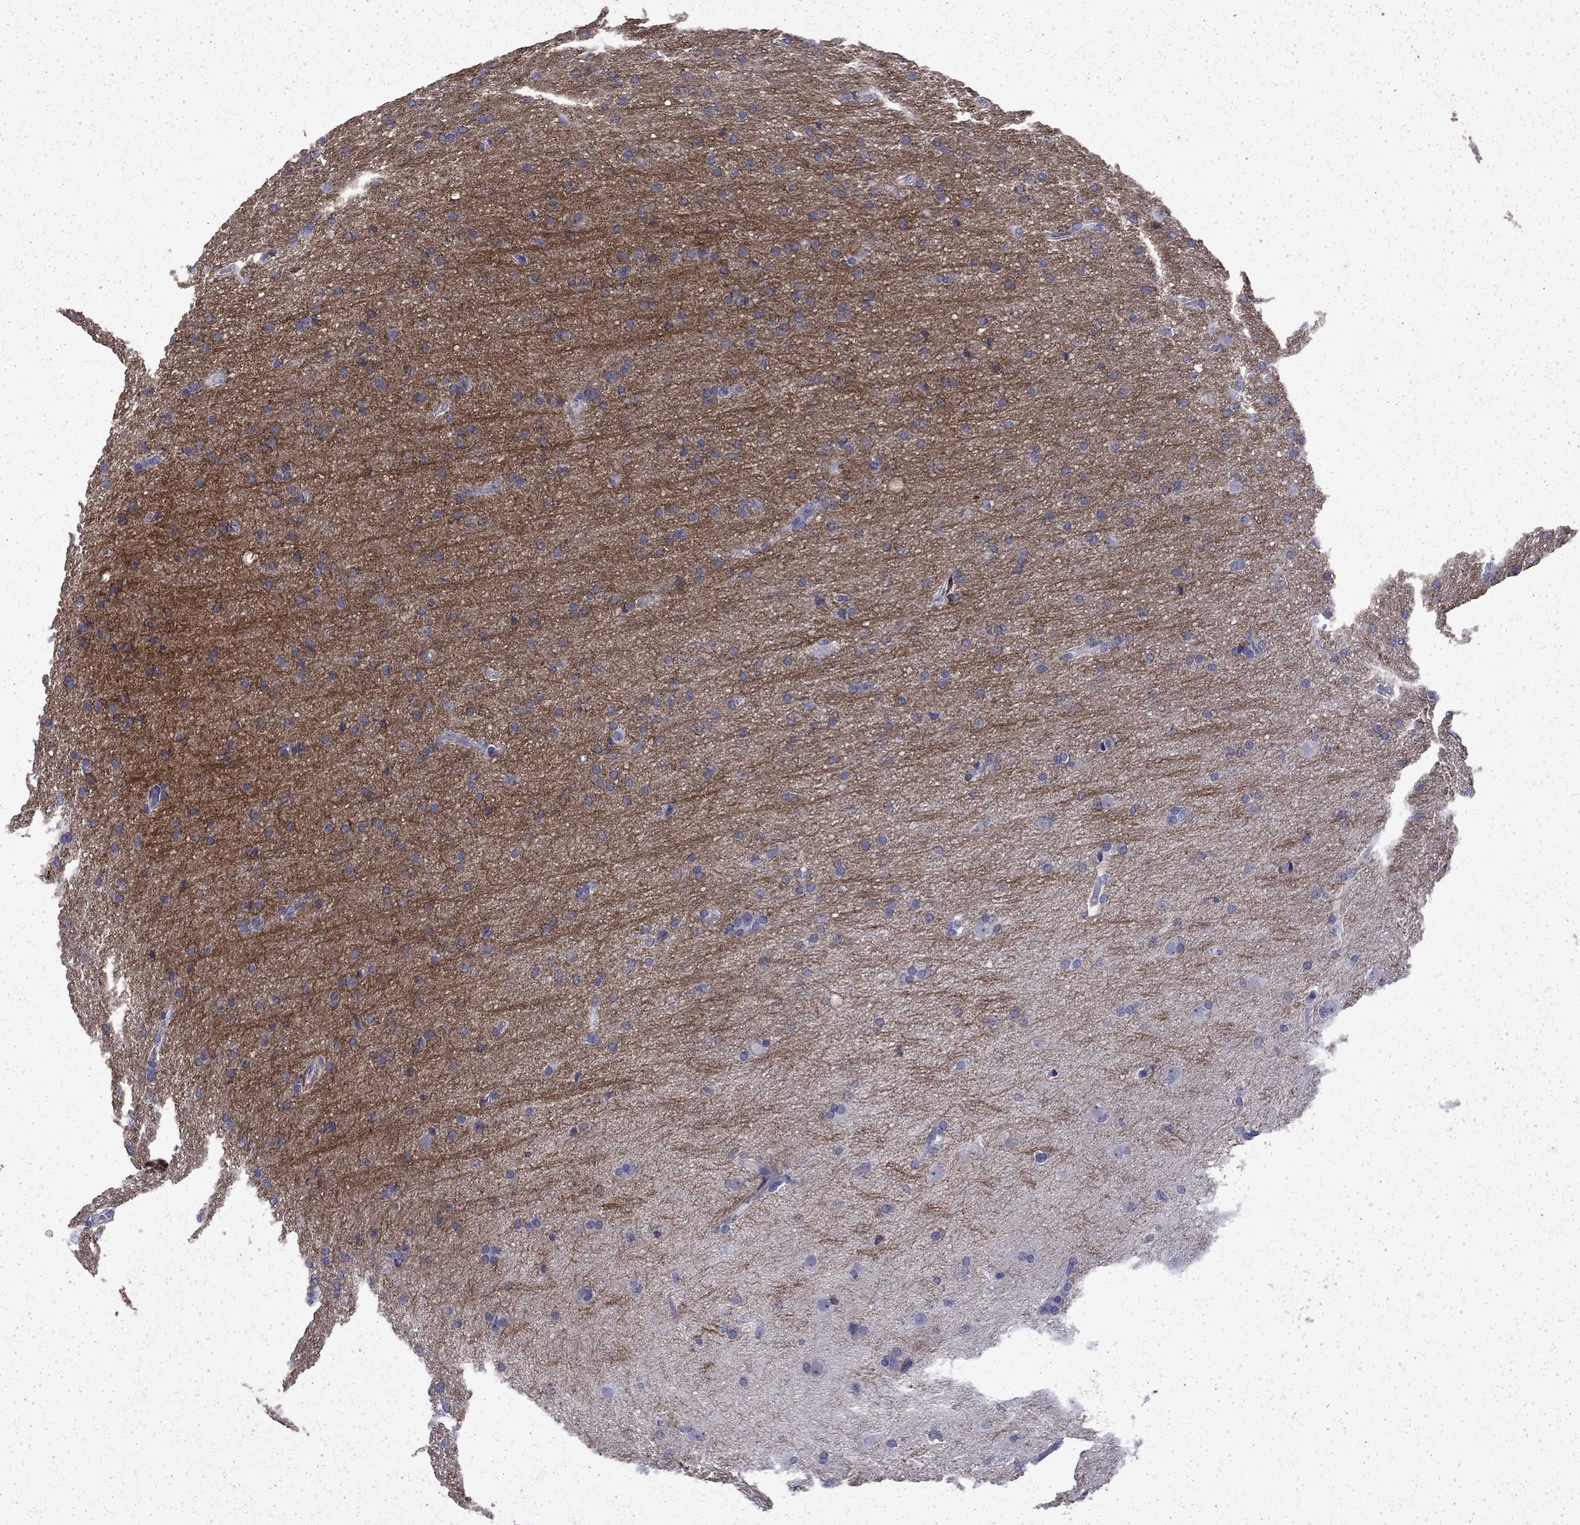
{"staining": {"intensity": "negative", "quantity": "none", "location": "none"}, "tissue": "glioma", "cell_type": "Tumor cells", "image_type": "cancer", "snomed": [{"axis": "morphology", "description": "Glioma, malignant, Low grade"}, {"axis": "topography", "description": "Brain"}], "caption": "The histopathology image shows no staining of tumor cells in malignant glioma (low-grade).", "gene": "ENPP6", "patient": {"sex": "female", "age": 32}}